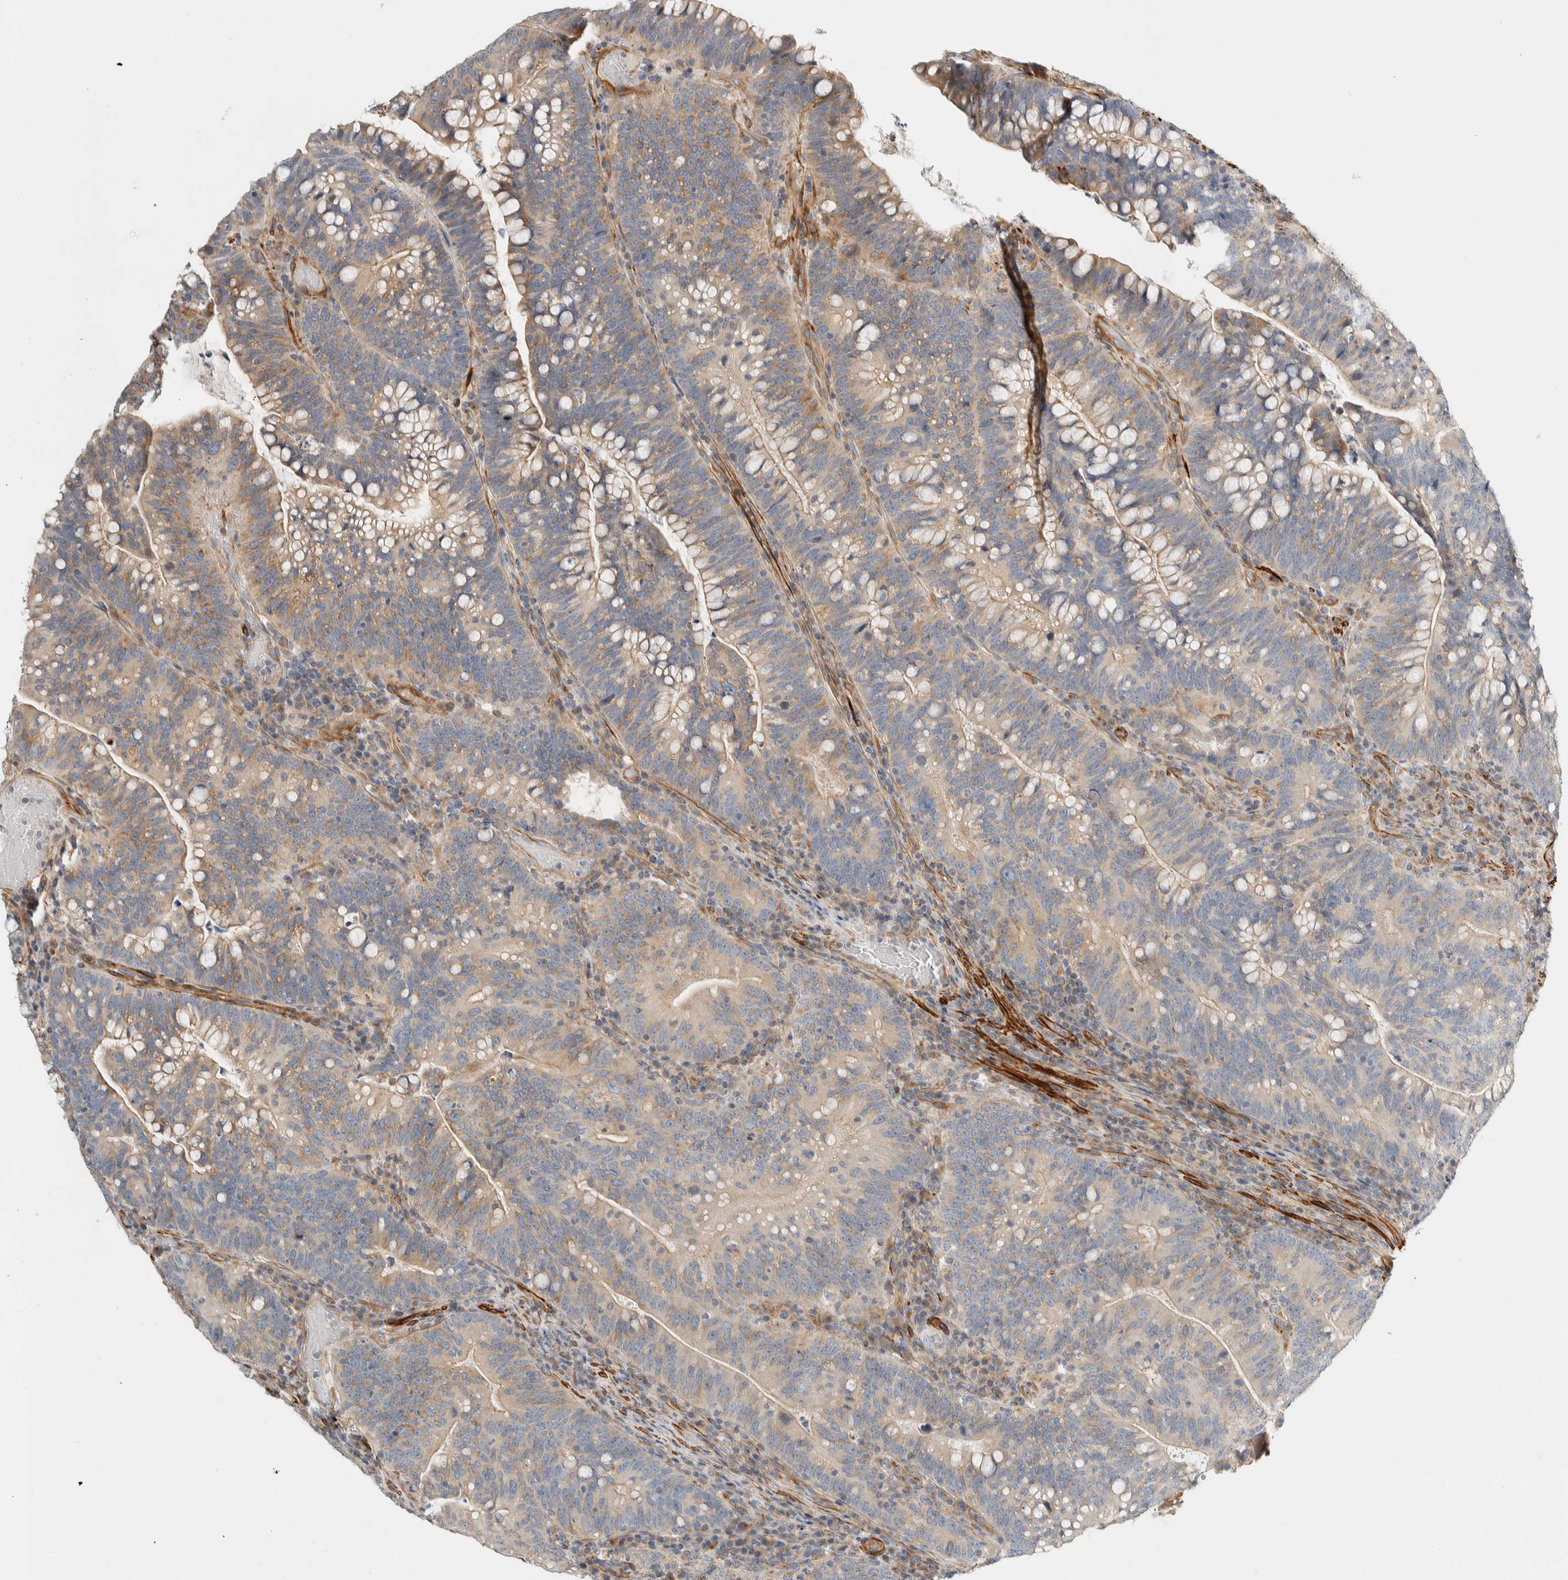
{"staining": {"intensity": "weak", "quantity": "25%-75%", "location": "cytoplasmic/membranous"}, "tissue": "colorectal cancer", "cell_type": "Tumor cells", "image_type": "cancer", "snomed": [{"axis": "morphology", "description": "Adenocarcinoma, NOS"}, {"axis": "topography", "description": "Colon"}], "caption": "Tumor cells reveal weak cytoplasmic/membranous positivity in about 25%-75% of cells in colorectal adenocarcinoma. The staining is performed using DAB (3,3'-diaminobenzidine) brown chromogen to label protein expression. The nuclei are counter-stained blue using hematoxylin.", "gene": "CDR2", "patient": {"sex": "female", "age": 66}}